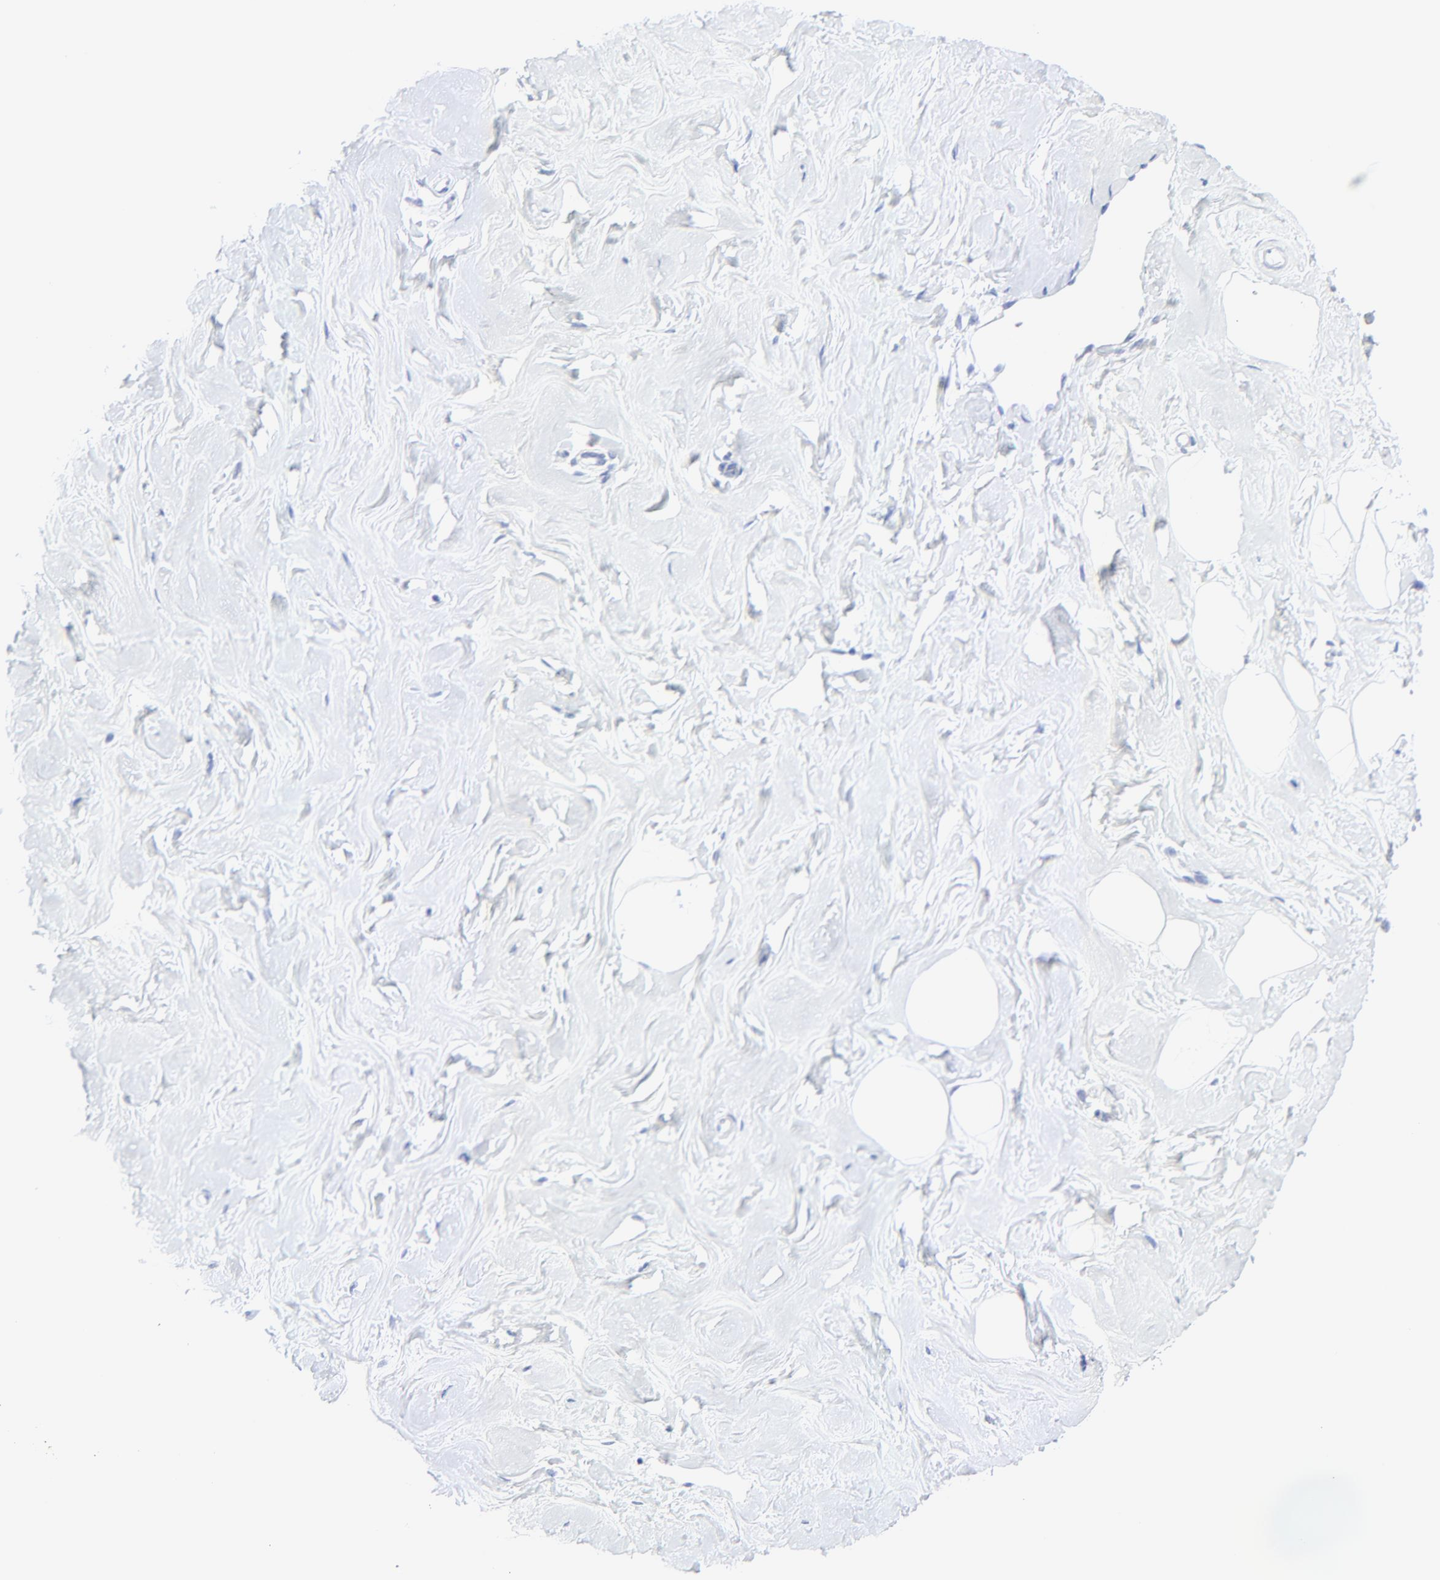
{"staining": {"intensity": "negative", "quantity": "none", "location": "none"}, "tissue": "breast", "cell_type": "Adipocytes", "image_type": "normal", "snomed": [{"axis": "morphology", "description": "Normal tissue, NOS"}, {"axis": "topography", "description": "Breast"}], "caption": "Immunohistochemistry micrograph of normal human breast stained for a protein (brown), which exhibits no expression in adipocytes.", "gene": "LCK", "patient": {"sex": "female", "age": 23}}